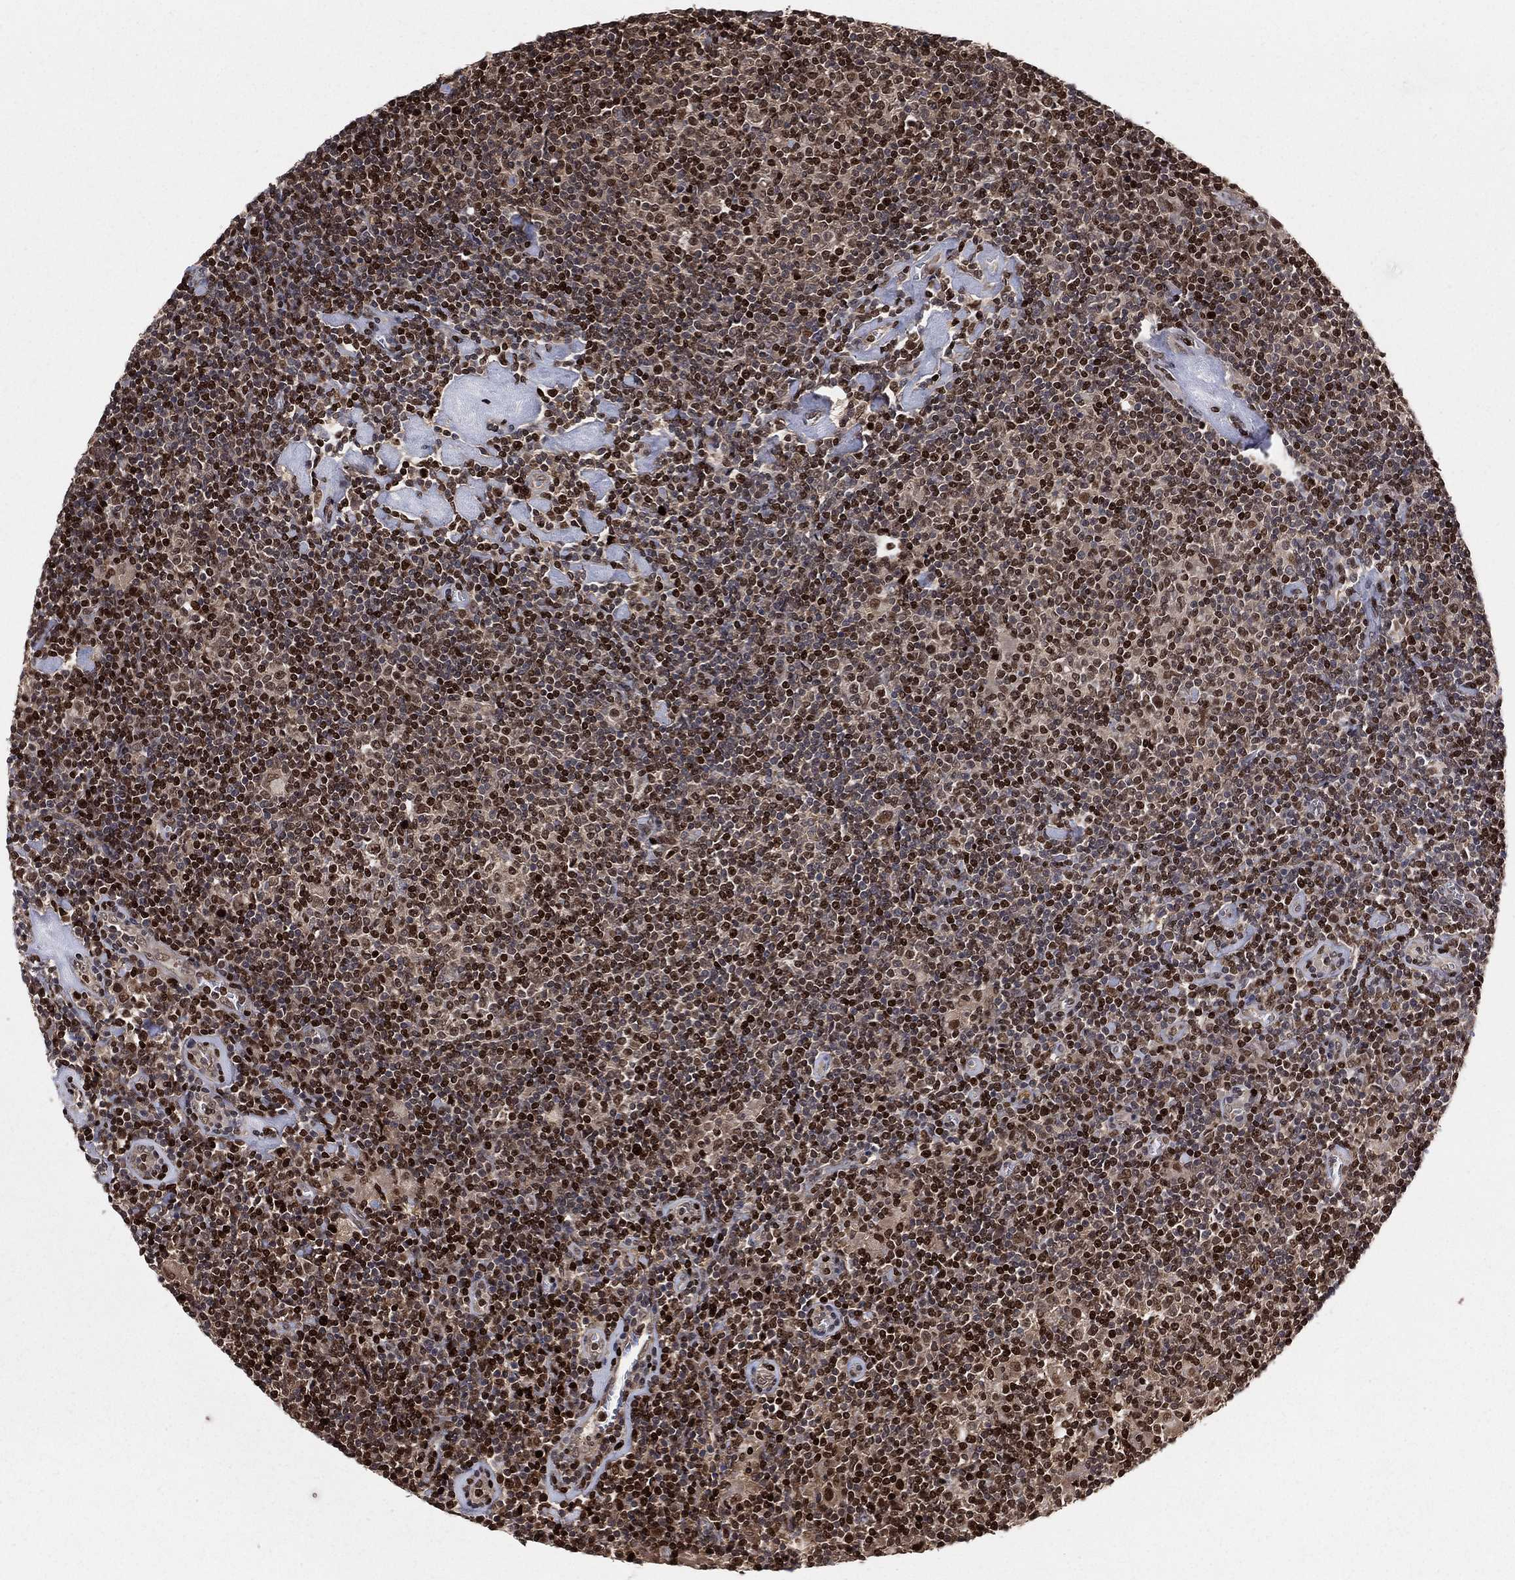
{"staining": {"intensity": "strong", "quantity": ">75%", "location": "cytoplasmic/membranous,nuclear"}, "tissue": "lymphoma", "cell_type": "Tumor cells", "image_type": "cancer", "snomed": [{"axis": "morphology", "description": "Hodgkin's disease, NOS"}, {"axis": "topography", "description": "Lymph node"}], "caption": "Tumor cells exhibit high levels of strong cytoplasmic/membranous and nuclear positivity in about >75% of cells in human Hodgkin's disease.", "gene": "PSMA1", "patient": {"sex": "male", "age": 40}}